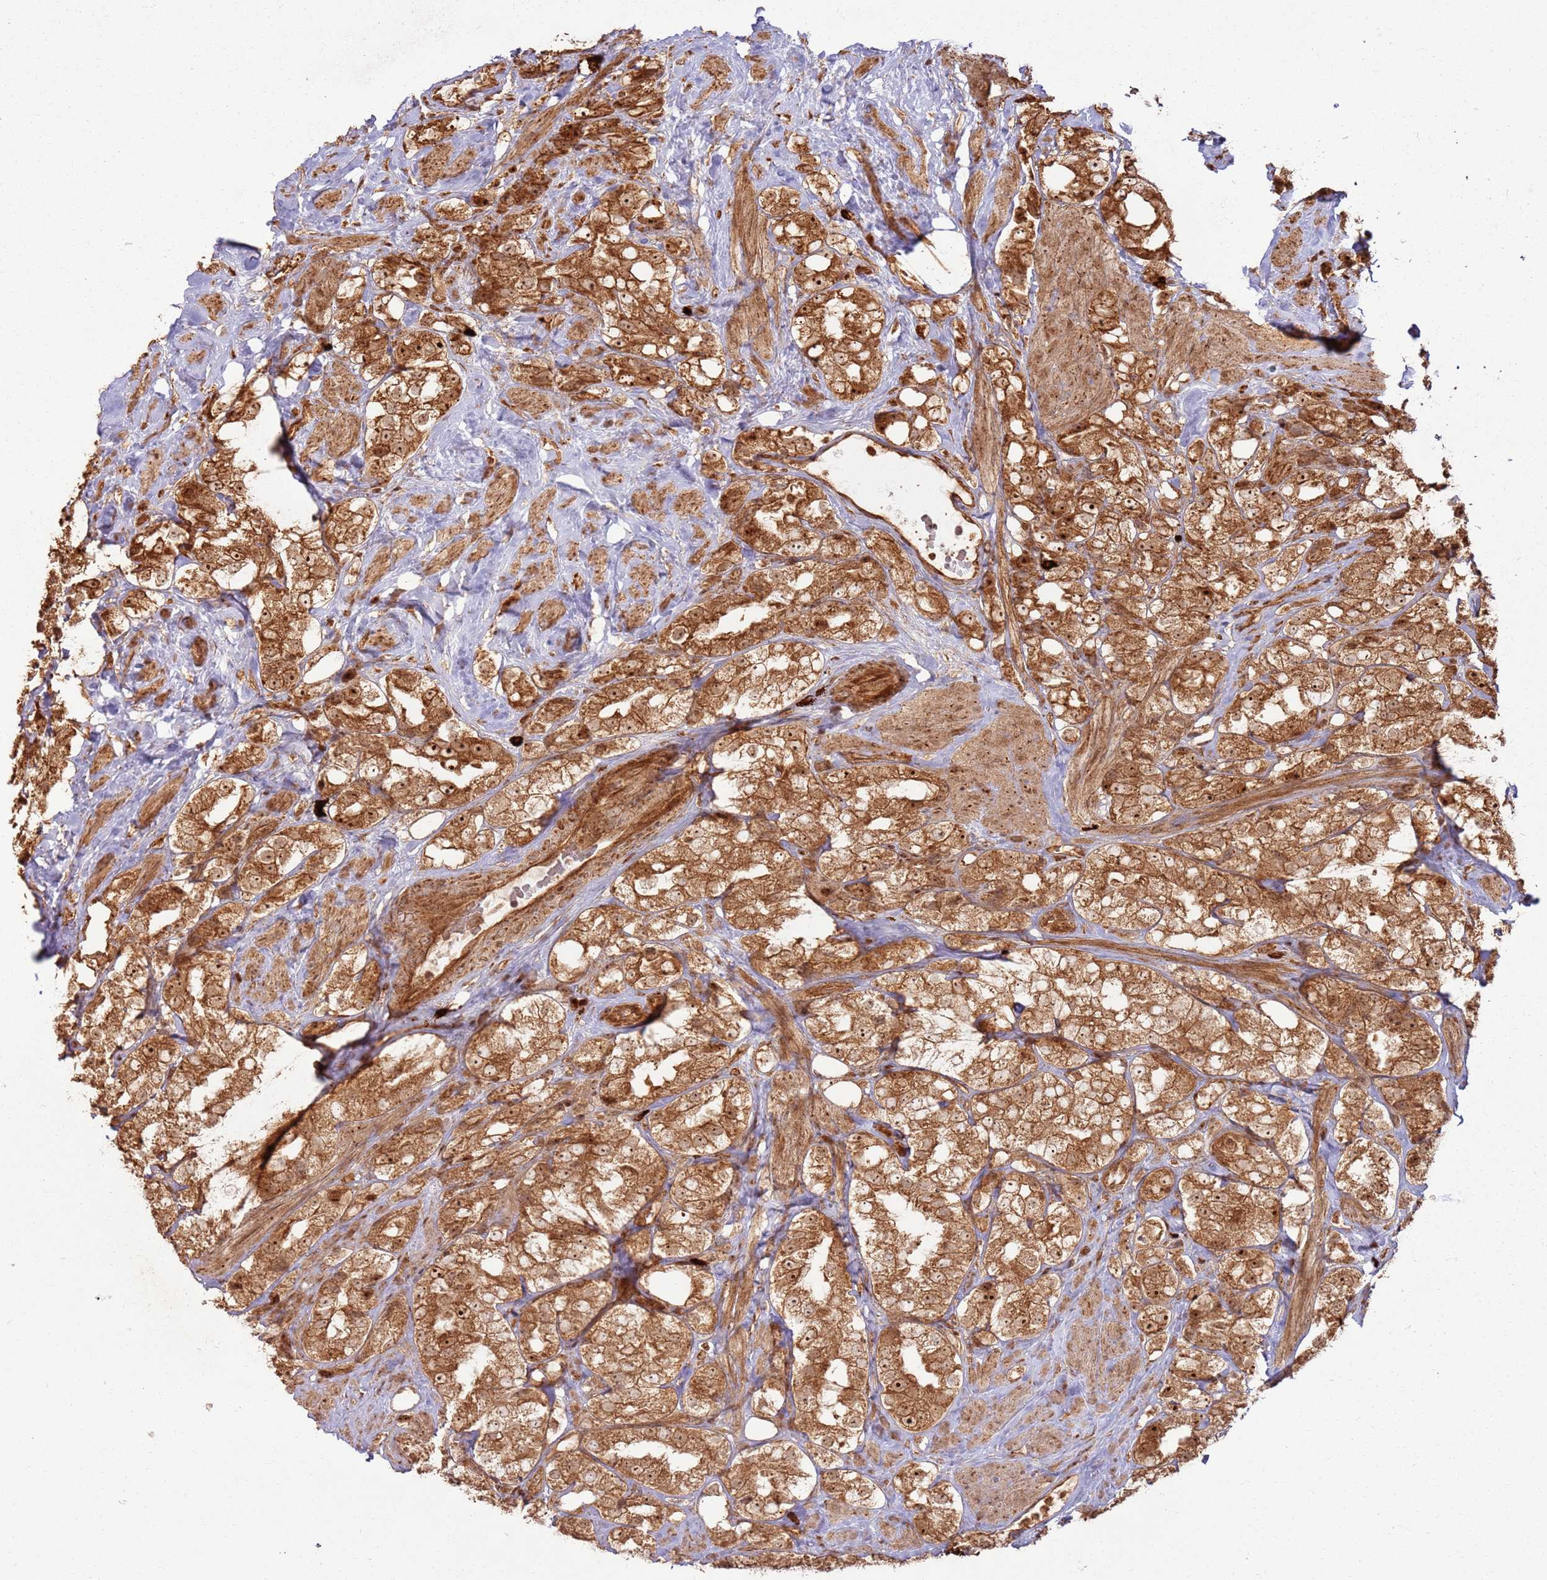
{"staining": {"intensity": "strong", "quantity": ">75%", "location": "cytoplasmic/membranous,nuclear"}, "tissue": "prostate cancer", "cell_type": "Tumor cells", "image_type": "cancer", "snomed": [{"axis": "morphology", "description": "Adenocarcinoma, NOS"}, {"axis": "topography", "description": "Prostate"}], "caption": "Protein staining of prostate cancer (adenocarcinoma) tissue exhibits strong cytoplasmic/membranous and nuclear positivity in approximately >75% of tumor cells.", "gene": "TBC1D13", "patient": {"sex": "male", "age": 79}}